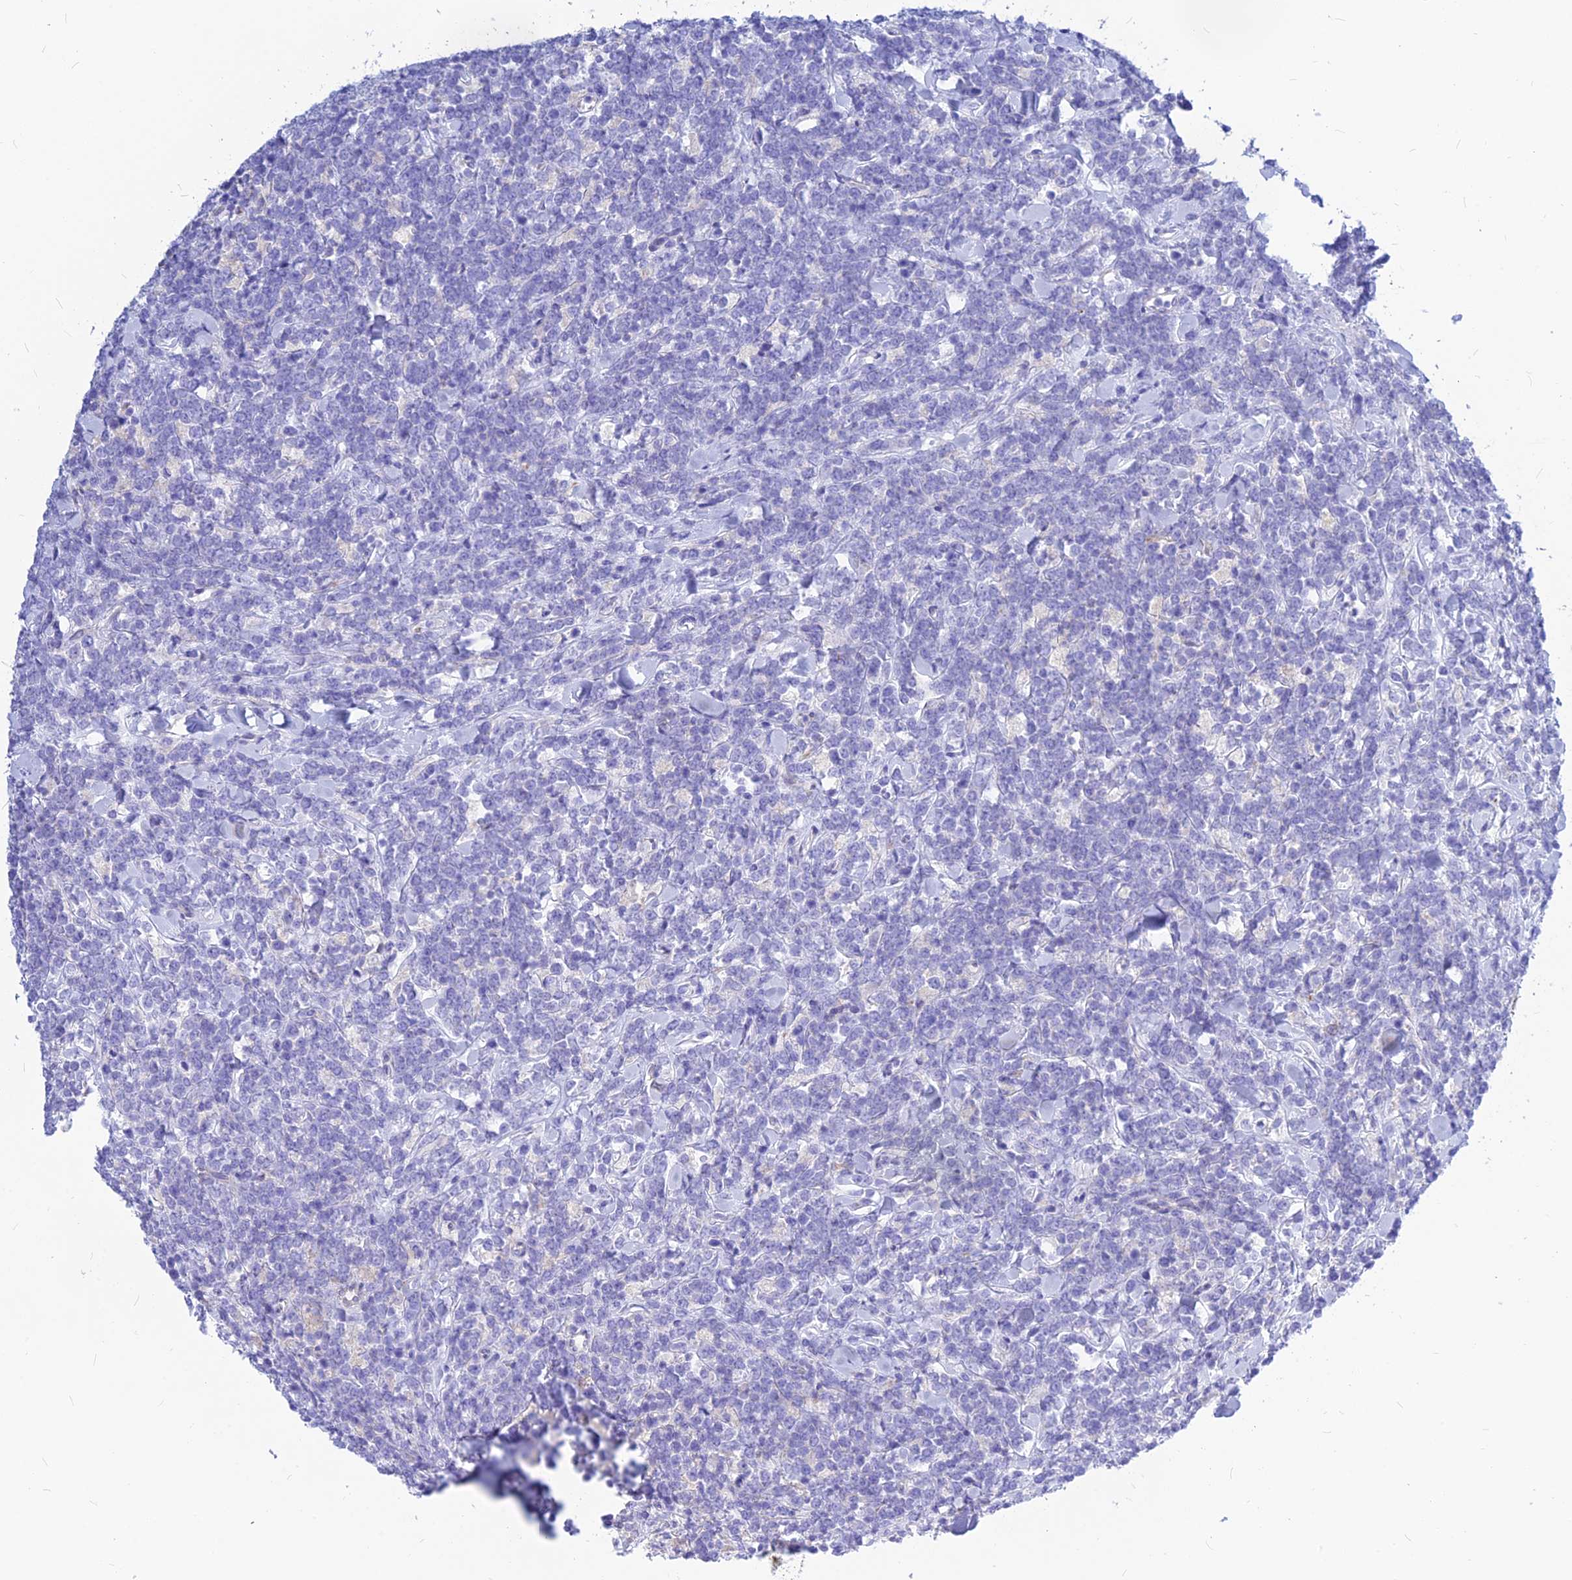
{"staining": {"intensity": "negative", "quantity": "none", "location": "none"}, "tissue": "lymphoma", "cell_type": "Tumor cells", "image_type": "cancer", "snomed": [{"axis": "morphology", "description": "Malignant lymphoma, non-Hodgkin's type, High grade"}, {"axis": "topography", "description": "Small intestine"}], "caption": "Immunohistochemical staining of lymphoma exhibits no significant positivity in tumor cells.", "gene": "CNOT6", "patient": {"sex": "male", "age": 8}}